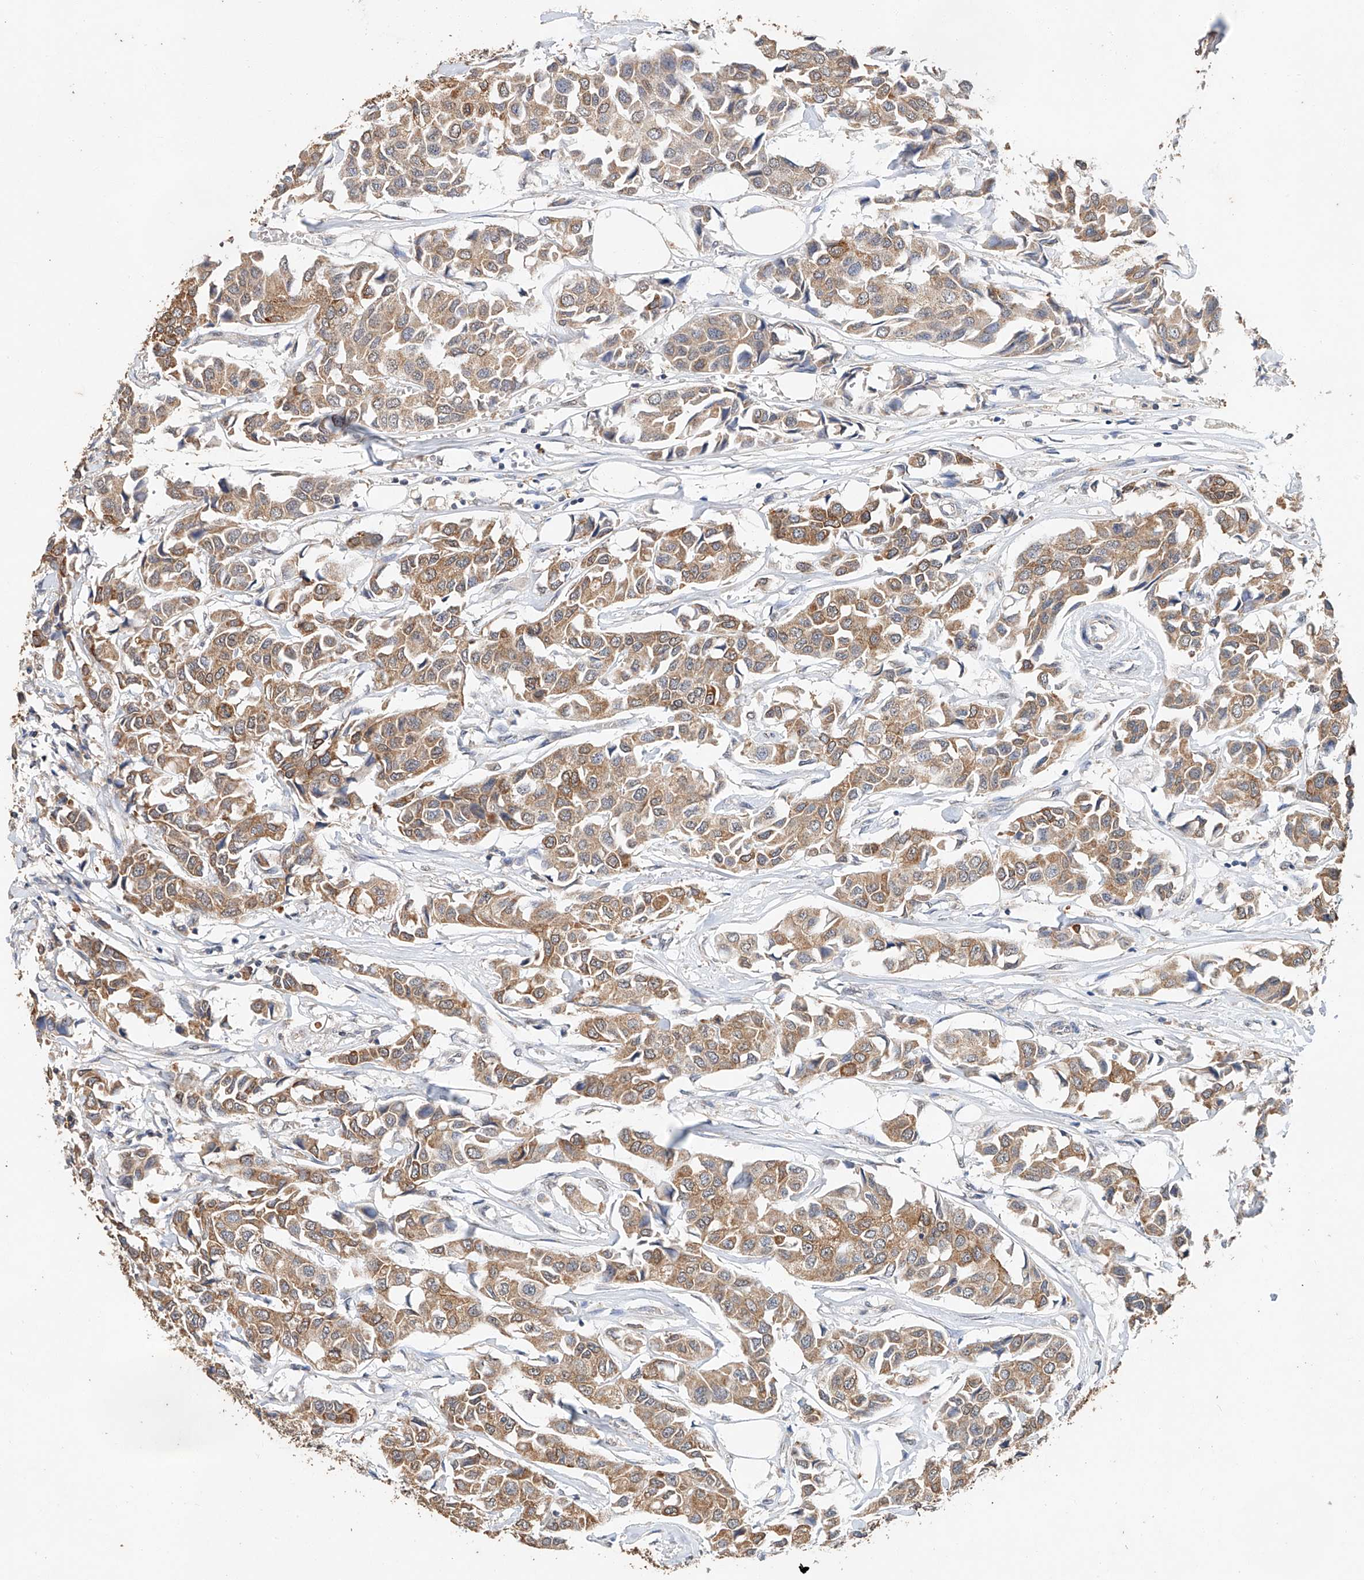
{"staining": {"intensity": "moderate", "quantity": ">75%", "location": "cytoplasmic/membranous"}, "tissue": "breast cancer", "cell_type": "Tumor cells", "image_type": "cancer", "snomed": [{"axis": "morphology", "description": "Duct carcinoma"}, {"axis": "topography", "description": "Breast"}], "caption": "High-magnification brightfield microscopy of breast cancer stained with DAB (3,3'-diaminobenzidine) (brown) and counterstained with hematoxylin (blue). tumor cells exhibit moderate cytoplasmic/membranous staining is appreciated in approximately>75% of cells.", "gene": "CERS4", "patient": {"sex": "female", "age": 80}}